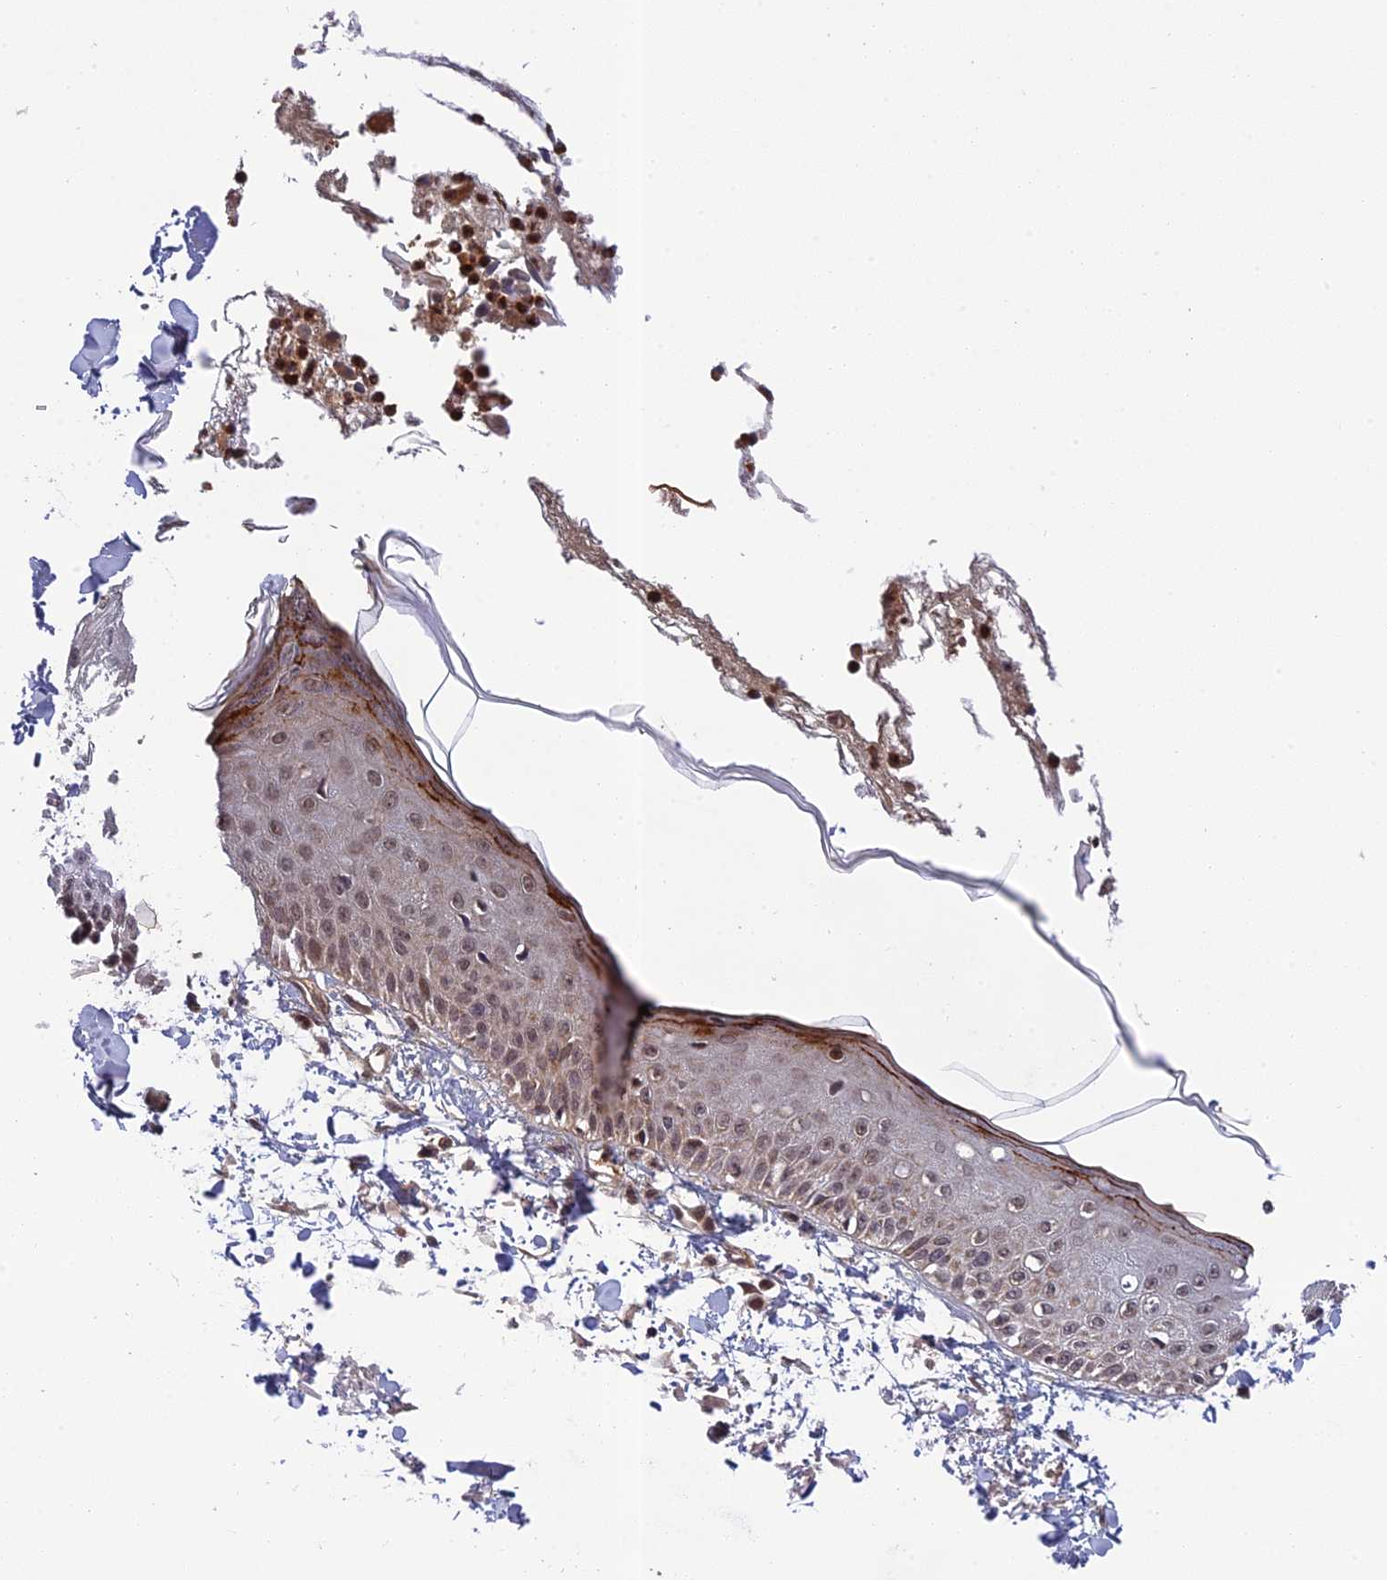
{"staining": {"intensity": "moderate", "quantity": ">75%", "location": "cytoplasmic/membranous"}, "tissue": "skin", "cell_type": "Fibroblasts", "image_type": "normal", "snomed": [{"axis": "morphology", "description": "Normal tissue, NOS"}, {"axis": "morphology", "description": "Squamous cell carcinoma, NOS"}, {"axis": "topography", "description": "Skin"}, {"axis": "topography", "description": "Peripheral nerve tissue"}], "caption": "Benign skin reveals moderate cytoplasmic/membranous staining in approximately >75% of fibroblasts, visualized by immunohistochemistry.", "gene": "REXO1", "patient": {"sex": "male", "age": 83}}